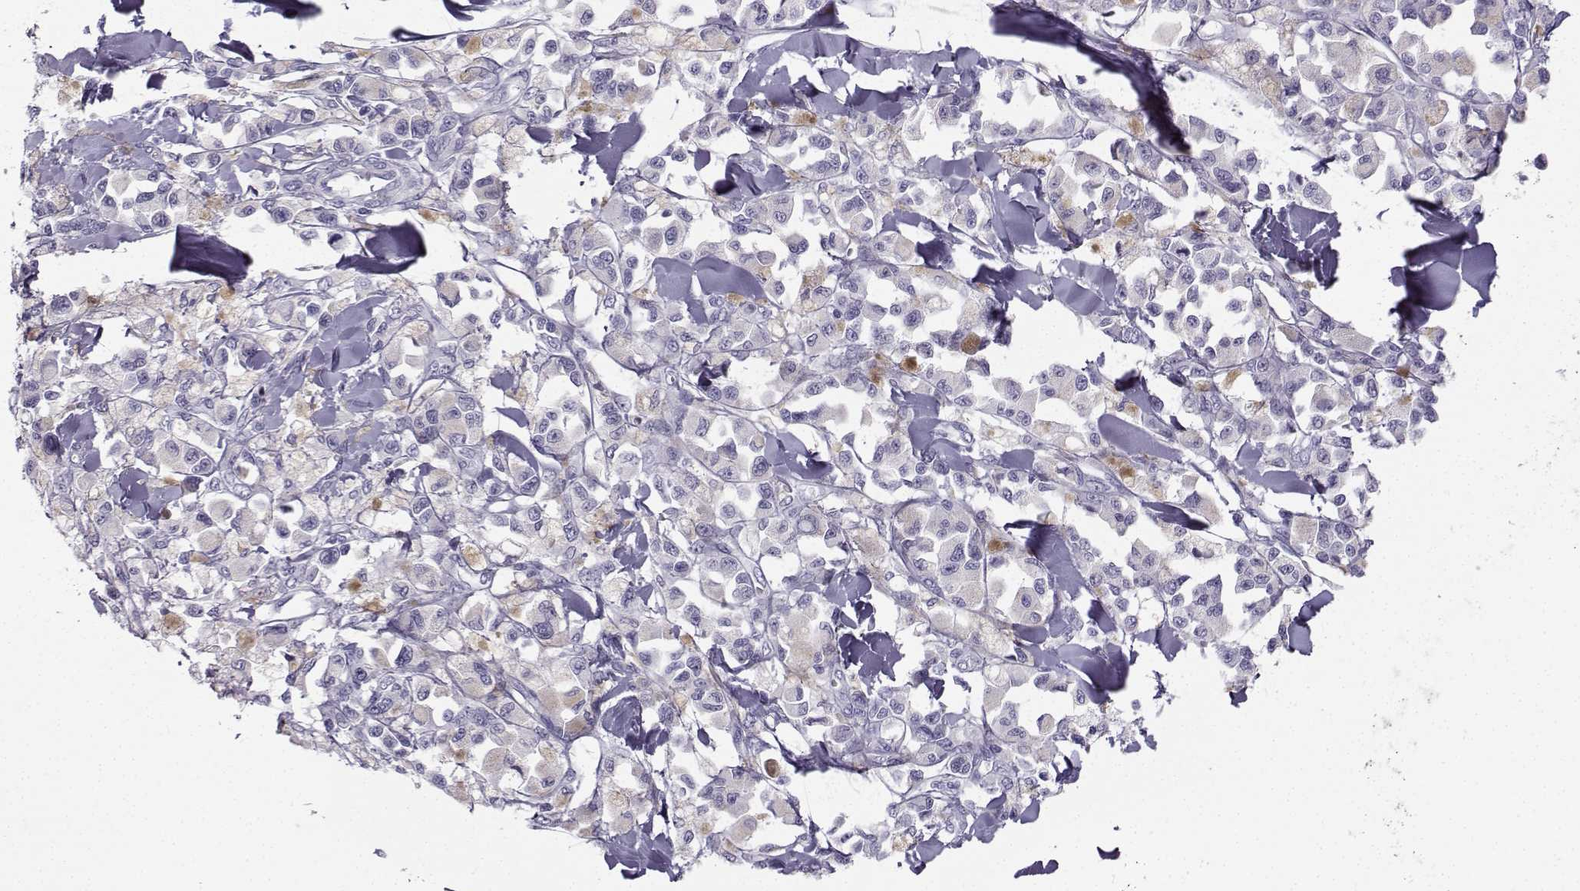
{"staining": {"intensity": "negative", "quantity": "none", "location": "none"}, "tissue": "melanoma", "cell_type": "Tumor cells", "image_type": "cancer", "snomed": [{"axis": "morphology", "description": "Malignant melanoma, NOS"}, {"axis": "topography", "description": "Skin"}], "caption": "Melanoma was stained to show a protein in brown. There is no significant staining in tumor cells.", "gene": "NEFL", "patient": {"sex": "female", "age": 58}}